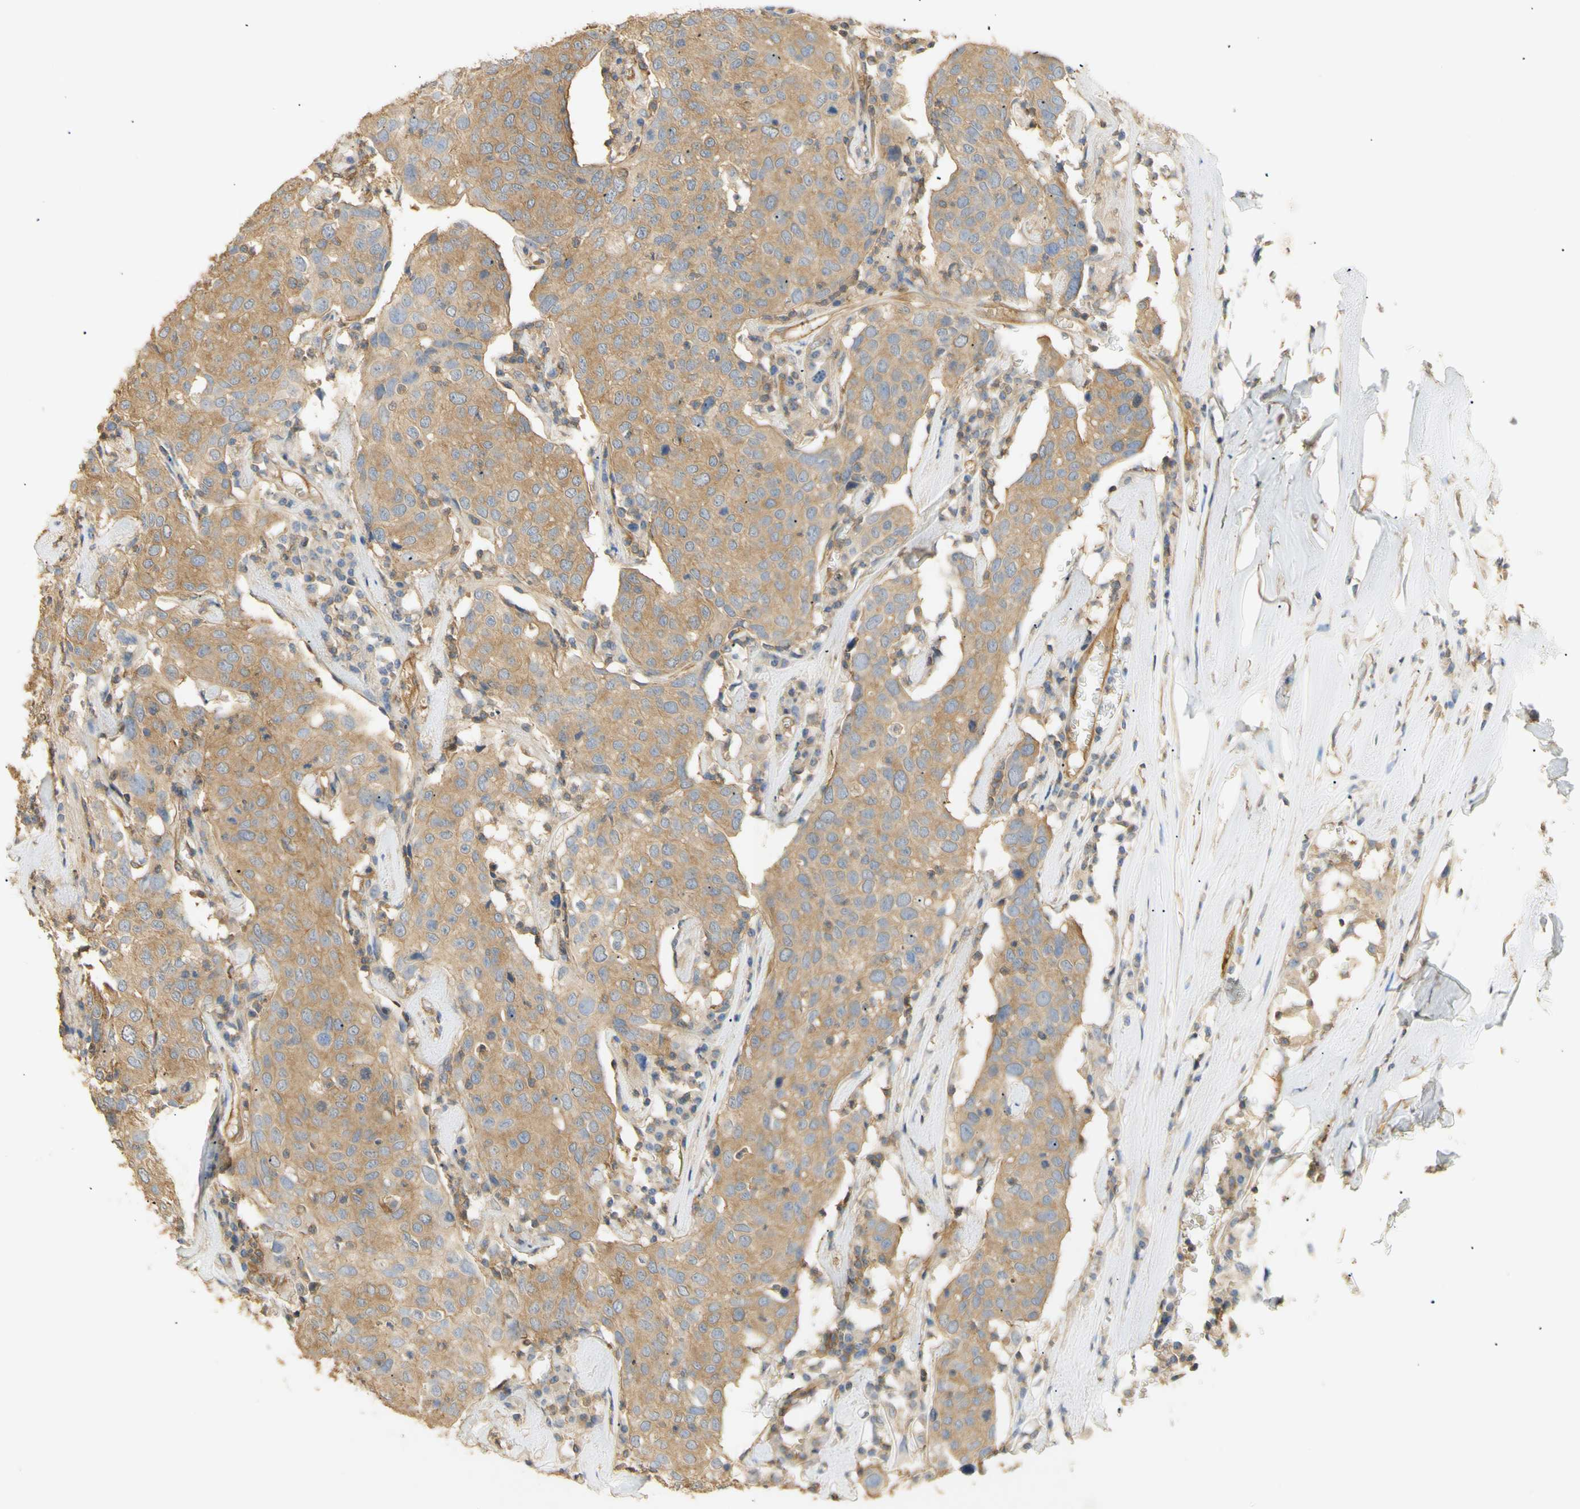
{"staining": {"intensity": "moderate", "quantity": ">75%", "location": "cytoplasmic/membranous"}, "tissue": "head and neck cancer", "cell_type": "Tumor cells", "image_type": "cancer", "snomed": [{"axis": "morphology", "description": "Adenocarcinoma, NOS"}, {"axis": "topography", "description": "Salivary gland"}, {"axis": "topography", "description": "Head-Neck"}], "caption": "A brown stain shows moderate cytoplasmic/membranous positivity of a protein in human head and neck cancer tumor cells. (Brightfield microscopy of DAB IHC at high magnification).", "gene": "KCNE4", "patient": {"sex": "female", "age": 65}}